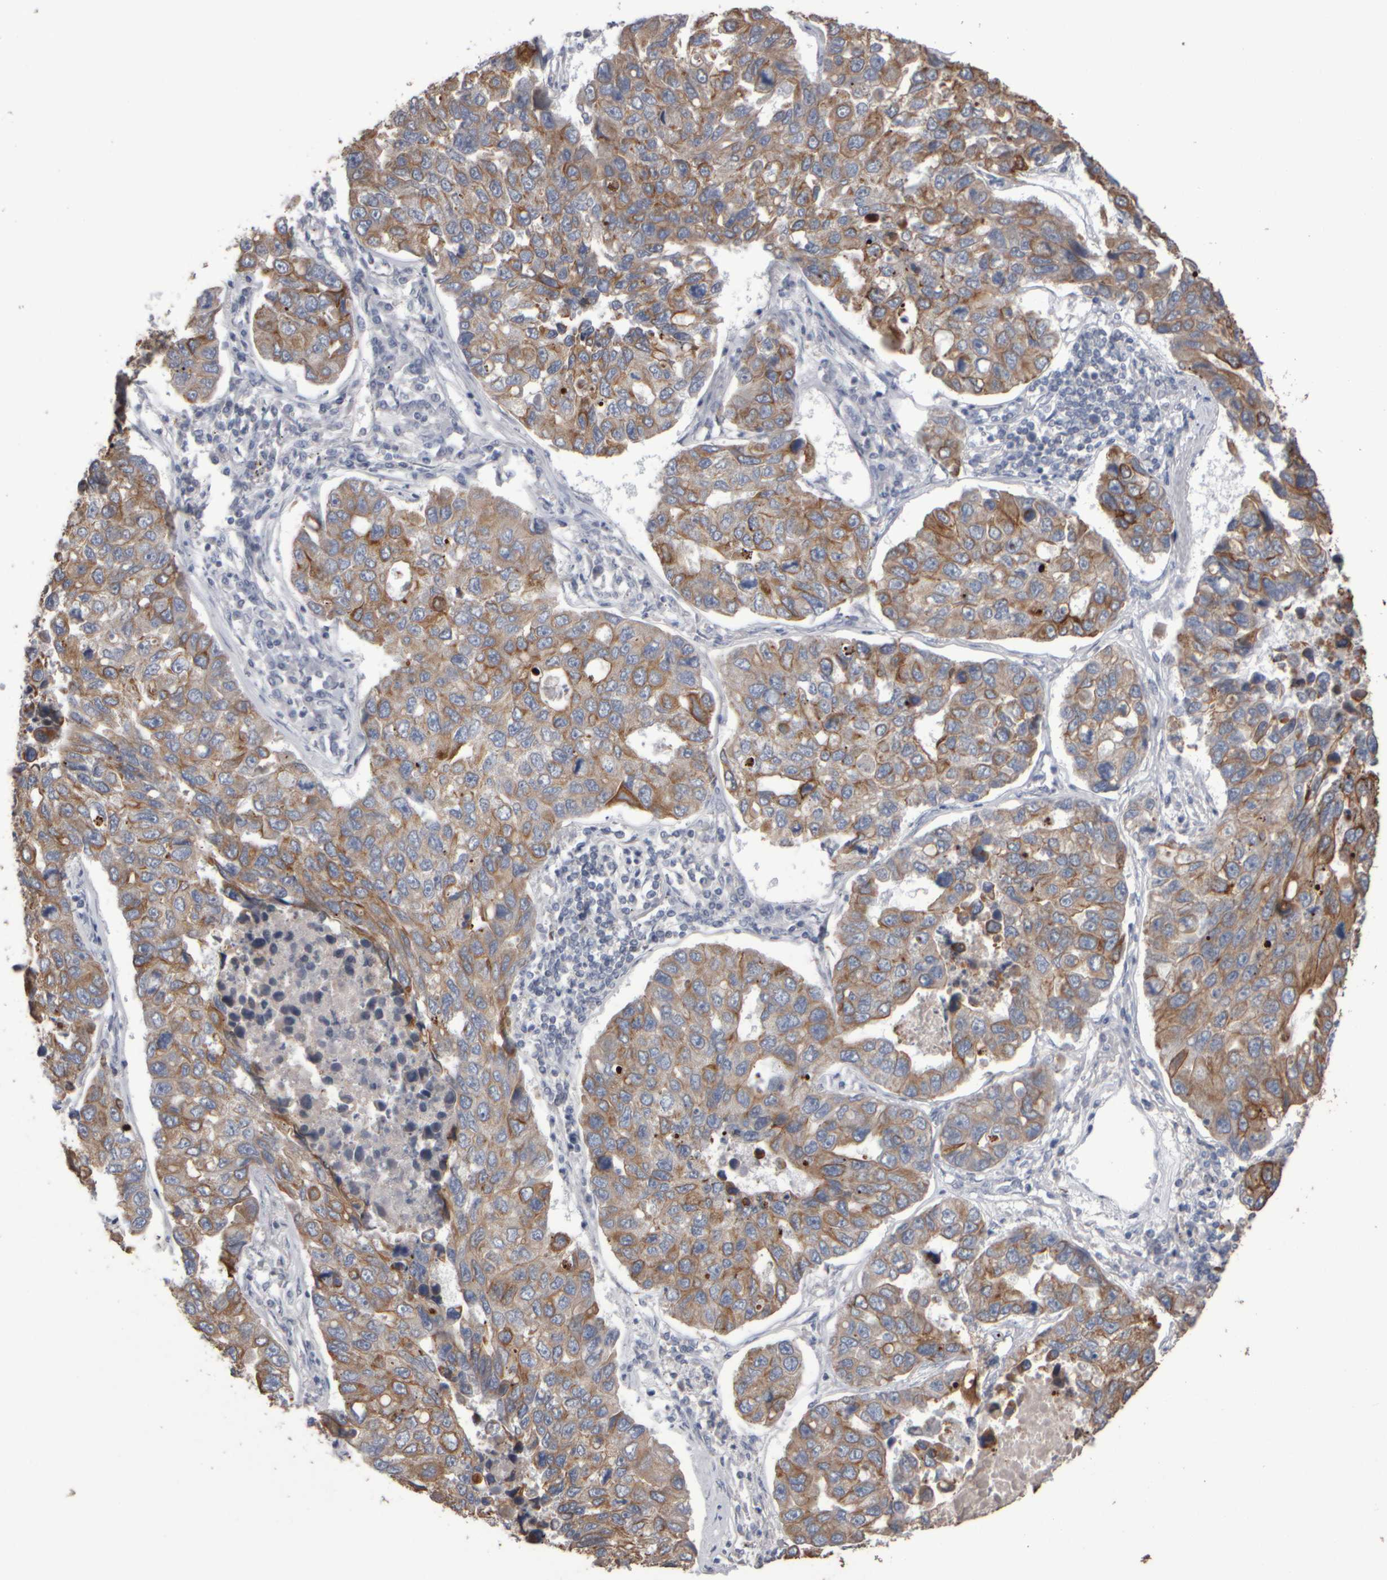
{"staining": {"intensity": "moderate", "quantity": ">75%", "location": "cytoplasmic/membranous"}, "tissue": "lung cancer", "cell_type": "Tumor cells", "image_type": "cancer", "snomed": [{"axis": "morphology", "description": "Adenocarcinoma, NOS"}, {"axis": "topography", "description": "Lung"}], "caption": "The image shows immunohistochemical staining of lung cancer (adenocarcinoma). There is moderate cytoplasmic/membranous positivity is seen in about >75% of tumor cells.", "gene": "EPHX2", "patient": {"sex": "male", "age": 64}}